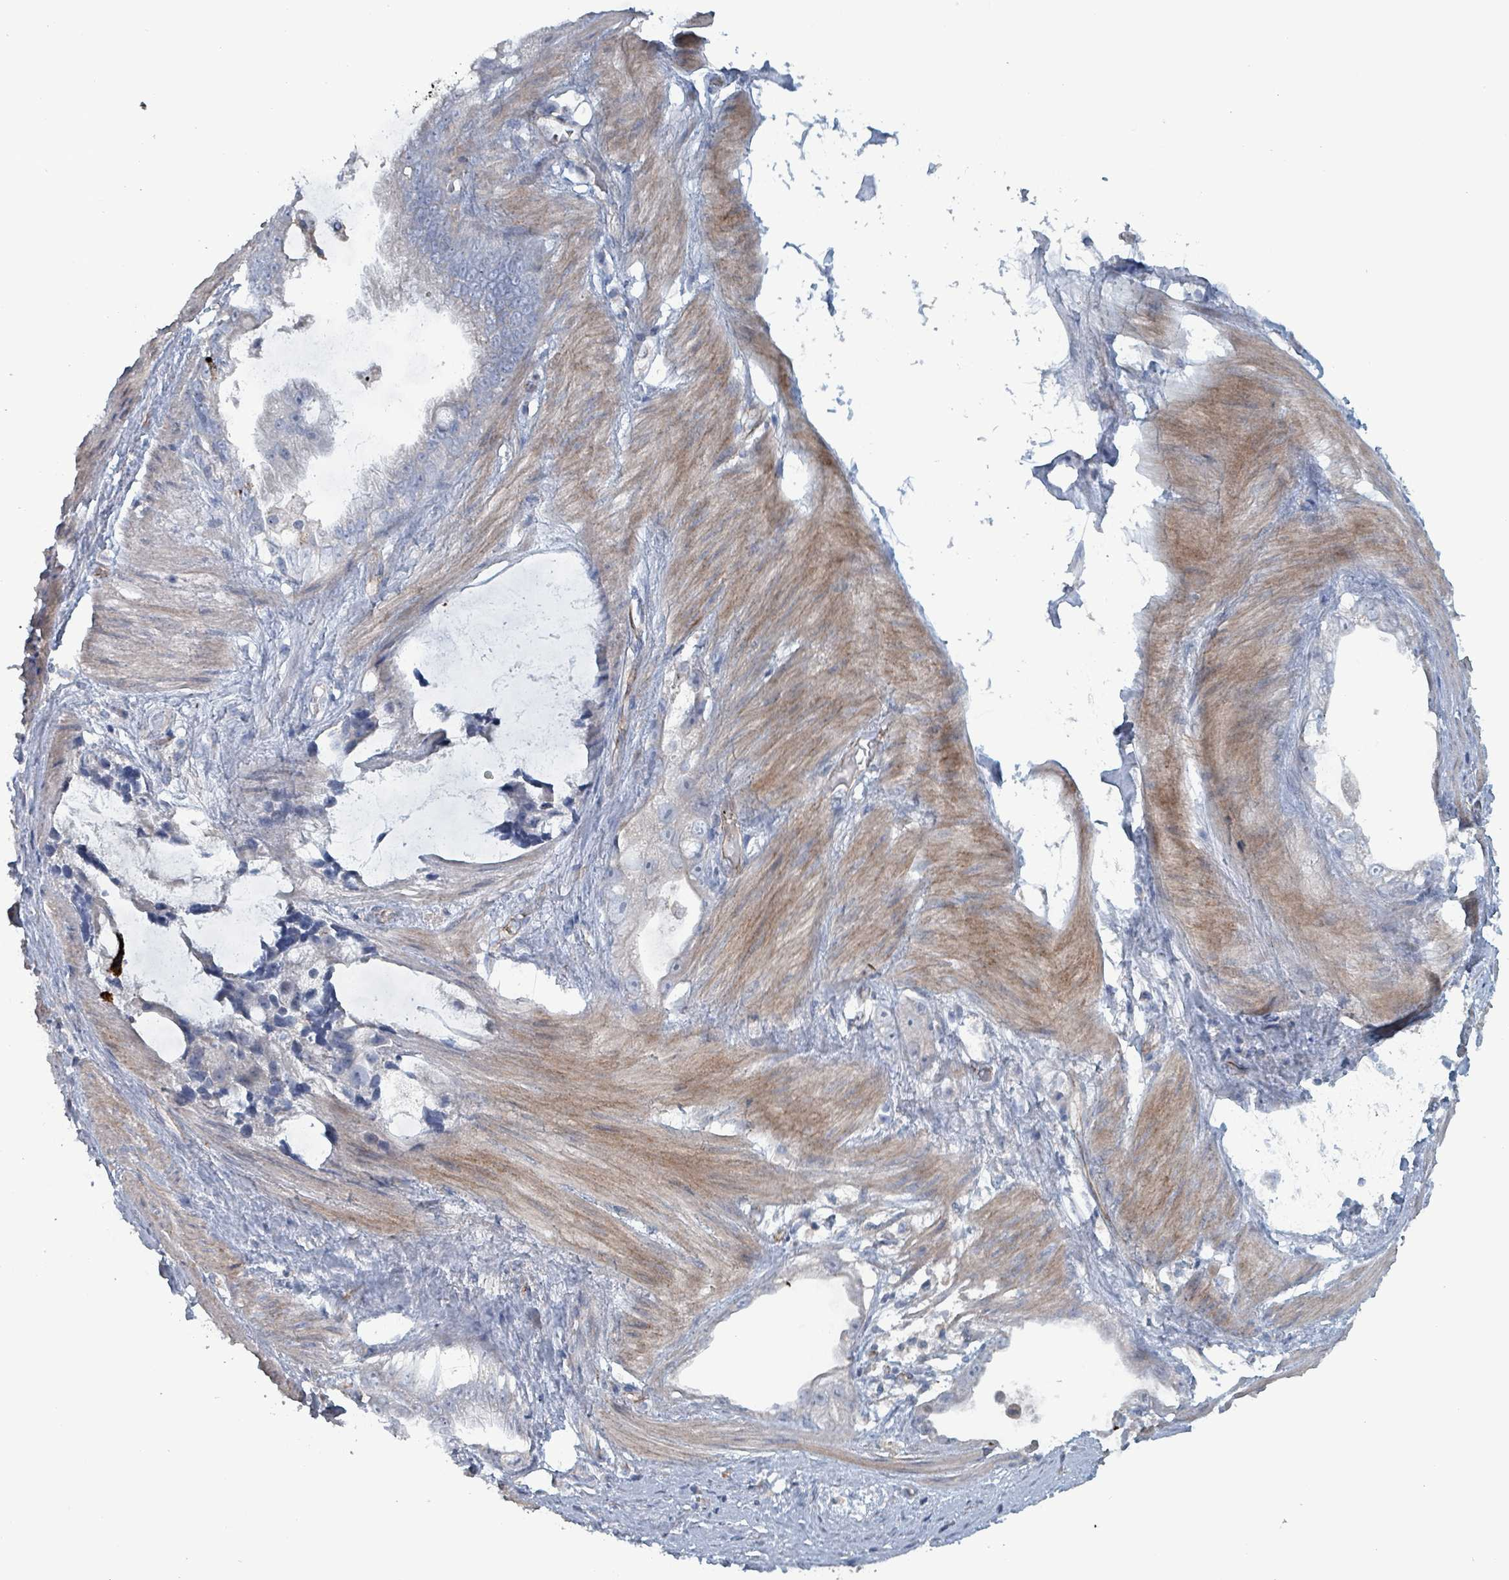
{"staining": {"intensity": "negative", "quantity": "none", "location": "none"}, "tissue": "stomach cancer", "cell_type": "Tumor cells", "image_type": "cancer", "snomed": [{"axis": "morphology", "description": "Adenocarcinoma, NOS"}, {"axis": "topography", "description": "Stomach"}], "caption": "Tumor cells show no significant protein expression in stomach adenocarcinoma.", "gene": "TAAR5", "patient": {"sex": "male", "age": 55}}